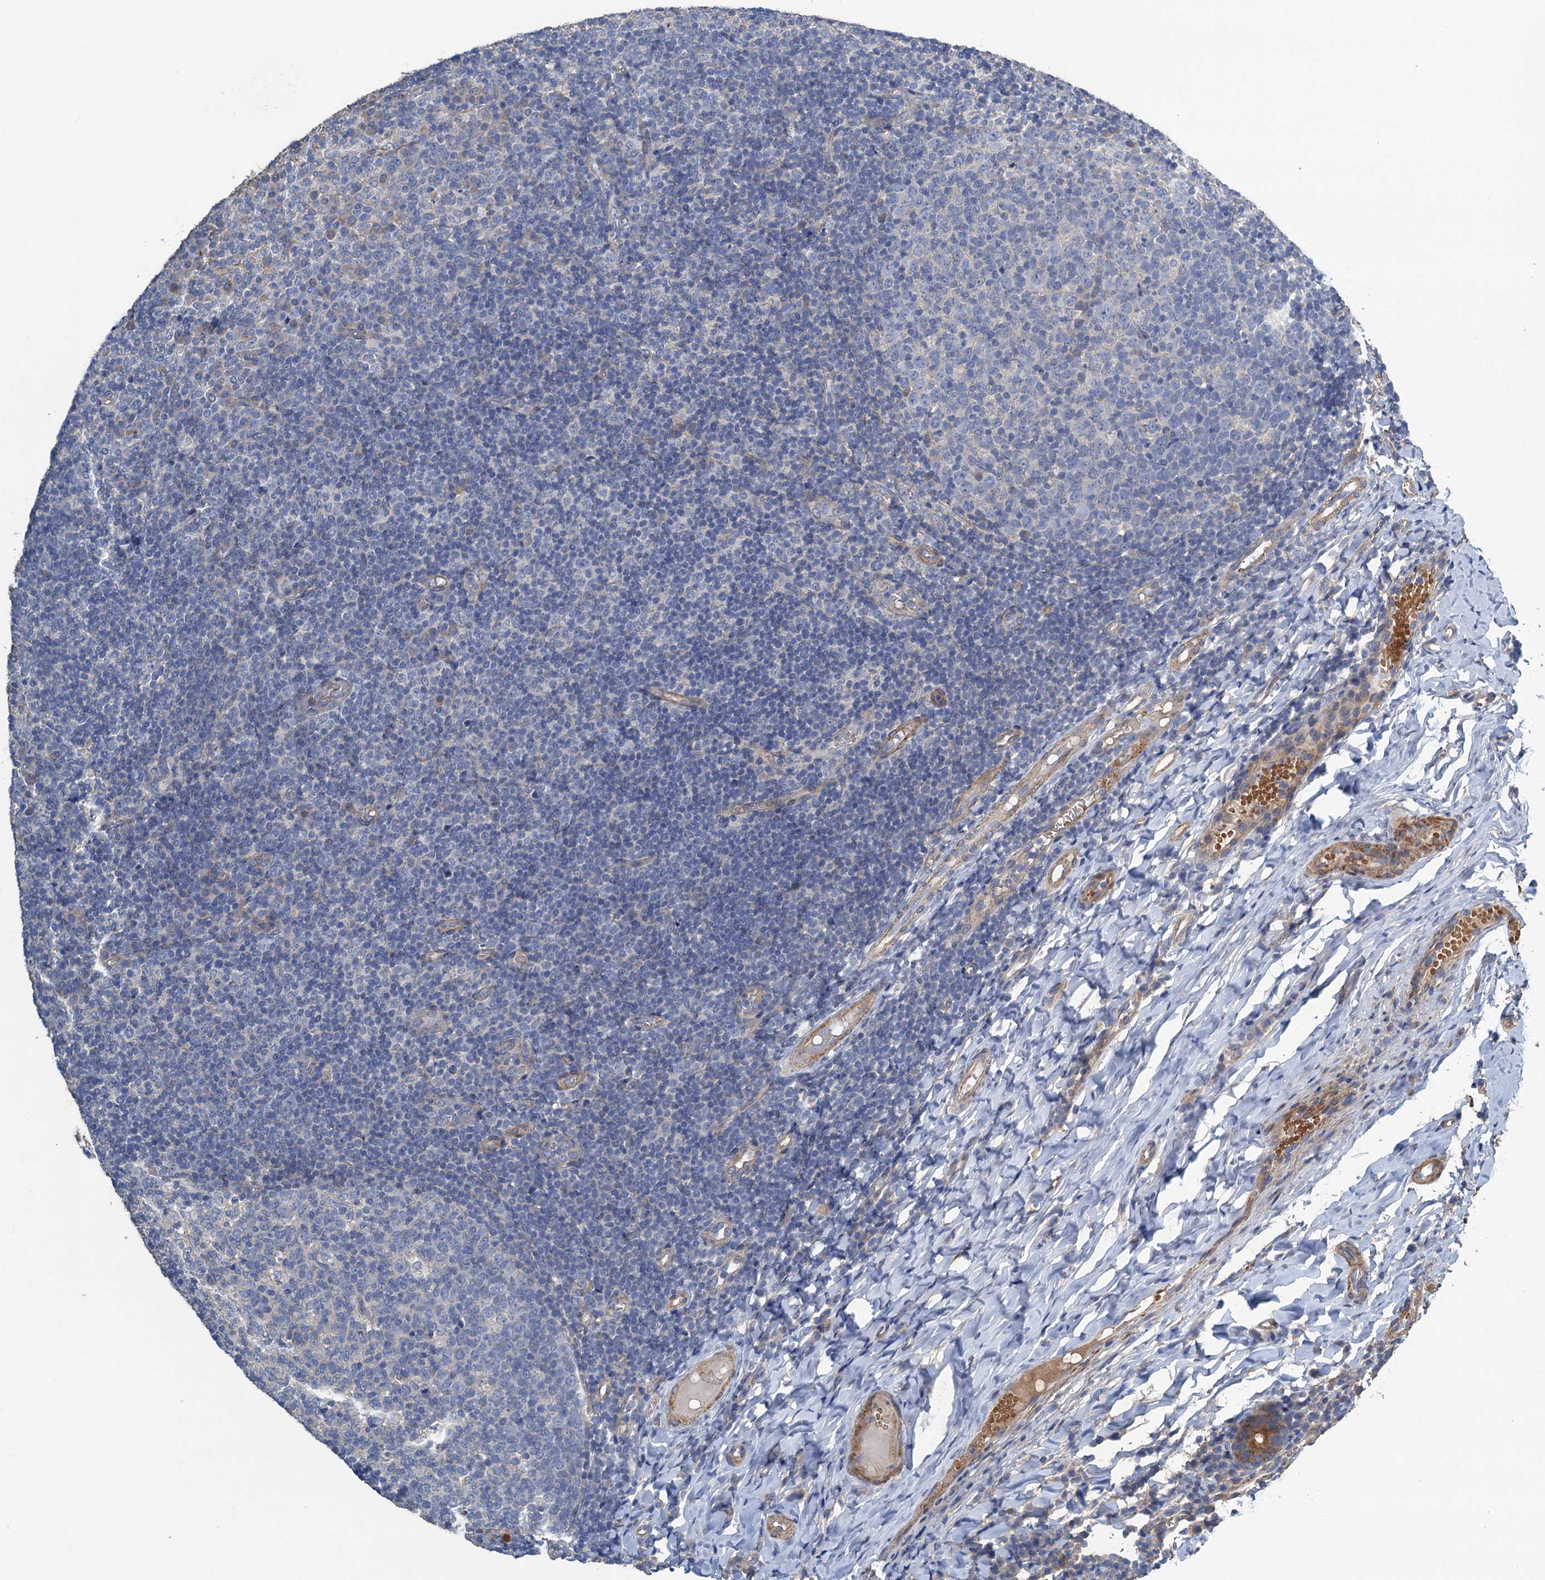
{"staining": {"intensity": "negative", "quantity": "none", "location": "none"}, "tissue": "tonsil", "cell_type": "Germinal center cells", "image_type": "normal", "snomed": [{"axis": "morphology", "description": "Normal tissue, NOS"}, {"axis": "topography", "description": "Tonsil"}], "caption": "The micrograph displays no significant positivity in germinal center cells of tonsil.", "gene": "SMCO3", "patient": {"sex": "female", "age": 19}}